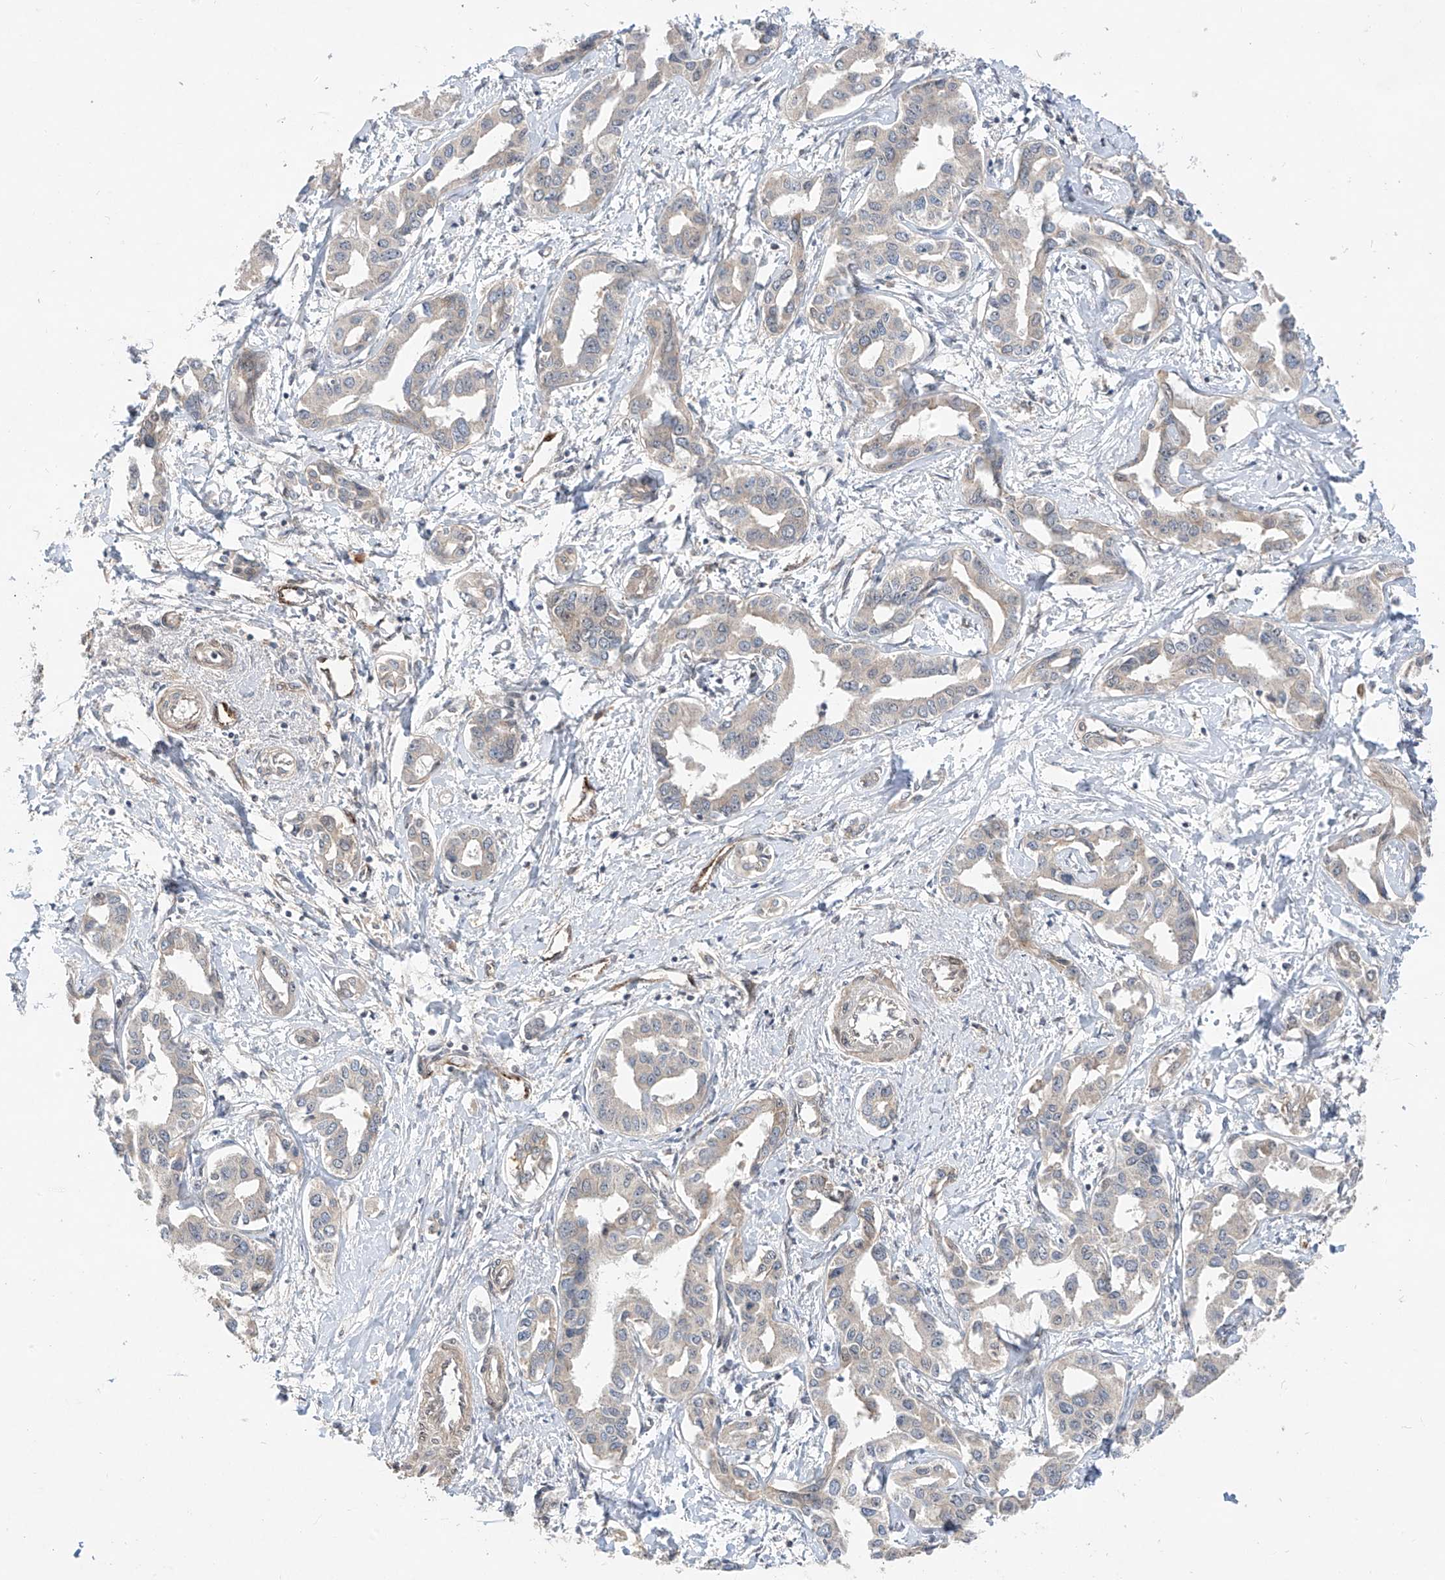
{"staining": {"intensity": "strong", "quantity": "<25%", "location": "nuclear"}, "tissue": "liver cancer", "cell_type": "Tumor cells", "image_type": "cancer", "snomed": [{"axis": "morphology", "description": "Cholangiocarcinoma"}, {"axis": "topography", "description": "Liver"}], "caption": "Liver cancer (cholangiocarcinoma) stained with DAB (3,3'-diaminobenzidine) immunohistochemistry (IHC) demonstrates medium levels of strong nuclear expression in about <25% of tumor cells.", "gene": "MRTFA", "patient": {"sex": "male", "age": 59}}